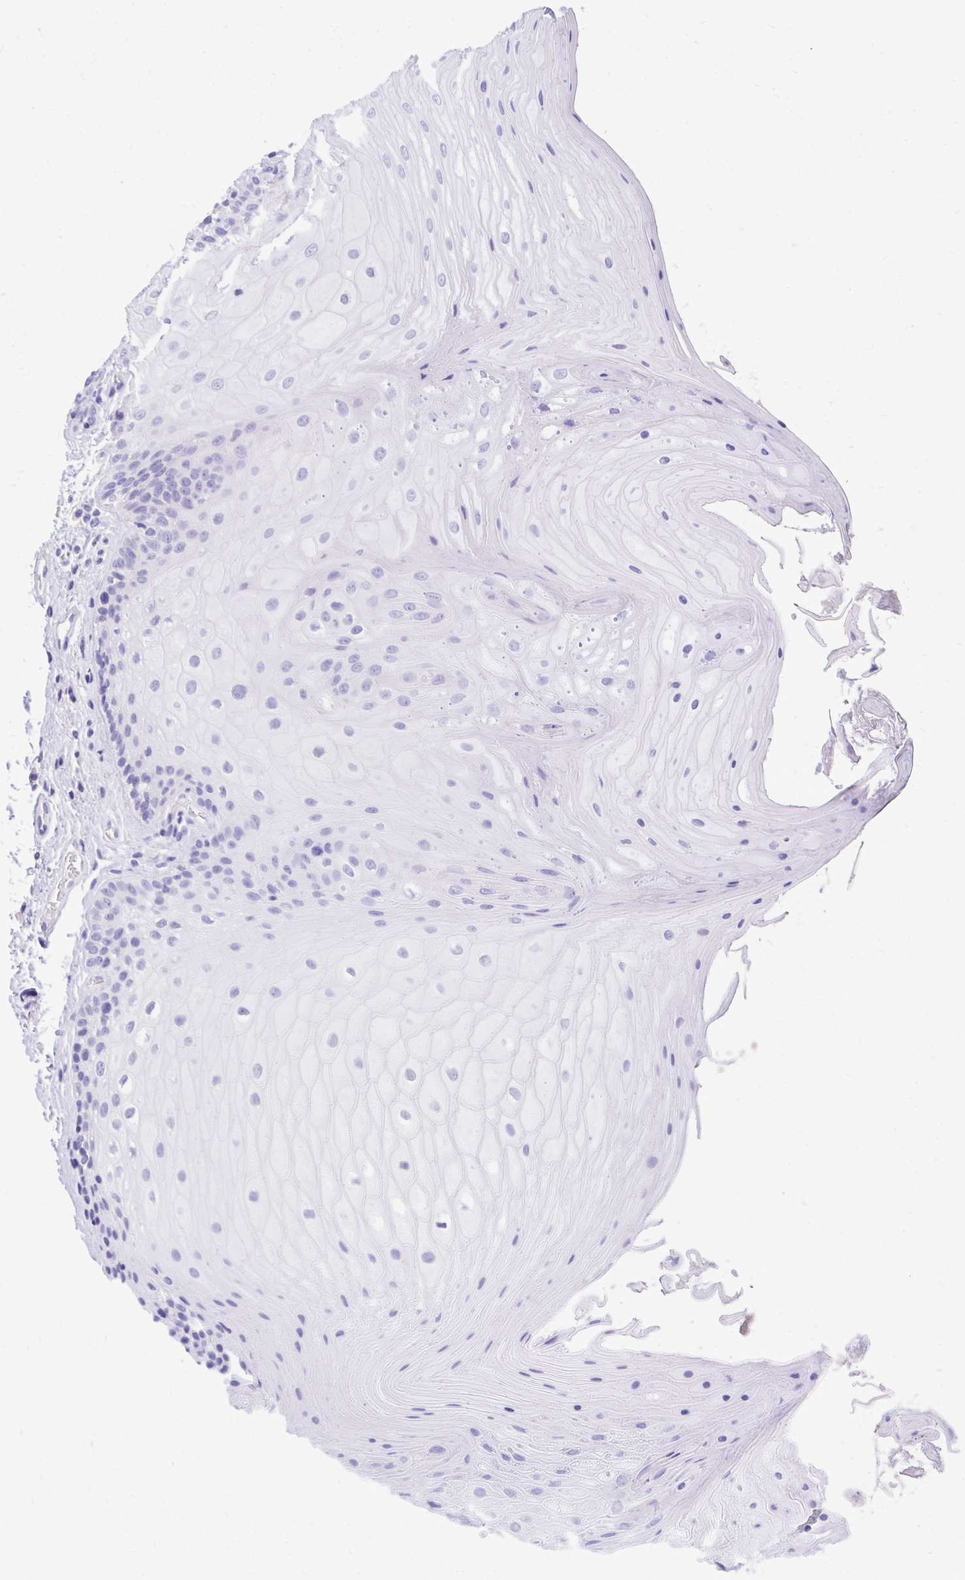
{"staining": {"intensity": "negative", "quantity": "none", "location": "none"}, "tissue": "oral mucosa", "cell_type": "Squamous epithelial cells", "image_type": "normal", "snomed": [{"axis": "morphology", "description": "Normal tissue, NOS"}, {"axis": "topography", "description": "Oral tissue"}, {"axis": "topography", "description": "Tounge, NOS"}, {"axis": "topography", "description": "Head-Neck"}], "caption": "Squamous epithelial cells show no significant expression in normal oral mucosa. Nuclei are stained in blue.", "gene": "MON1A", "patient": {"sex": "female", "age": 84}}